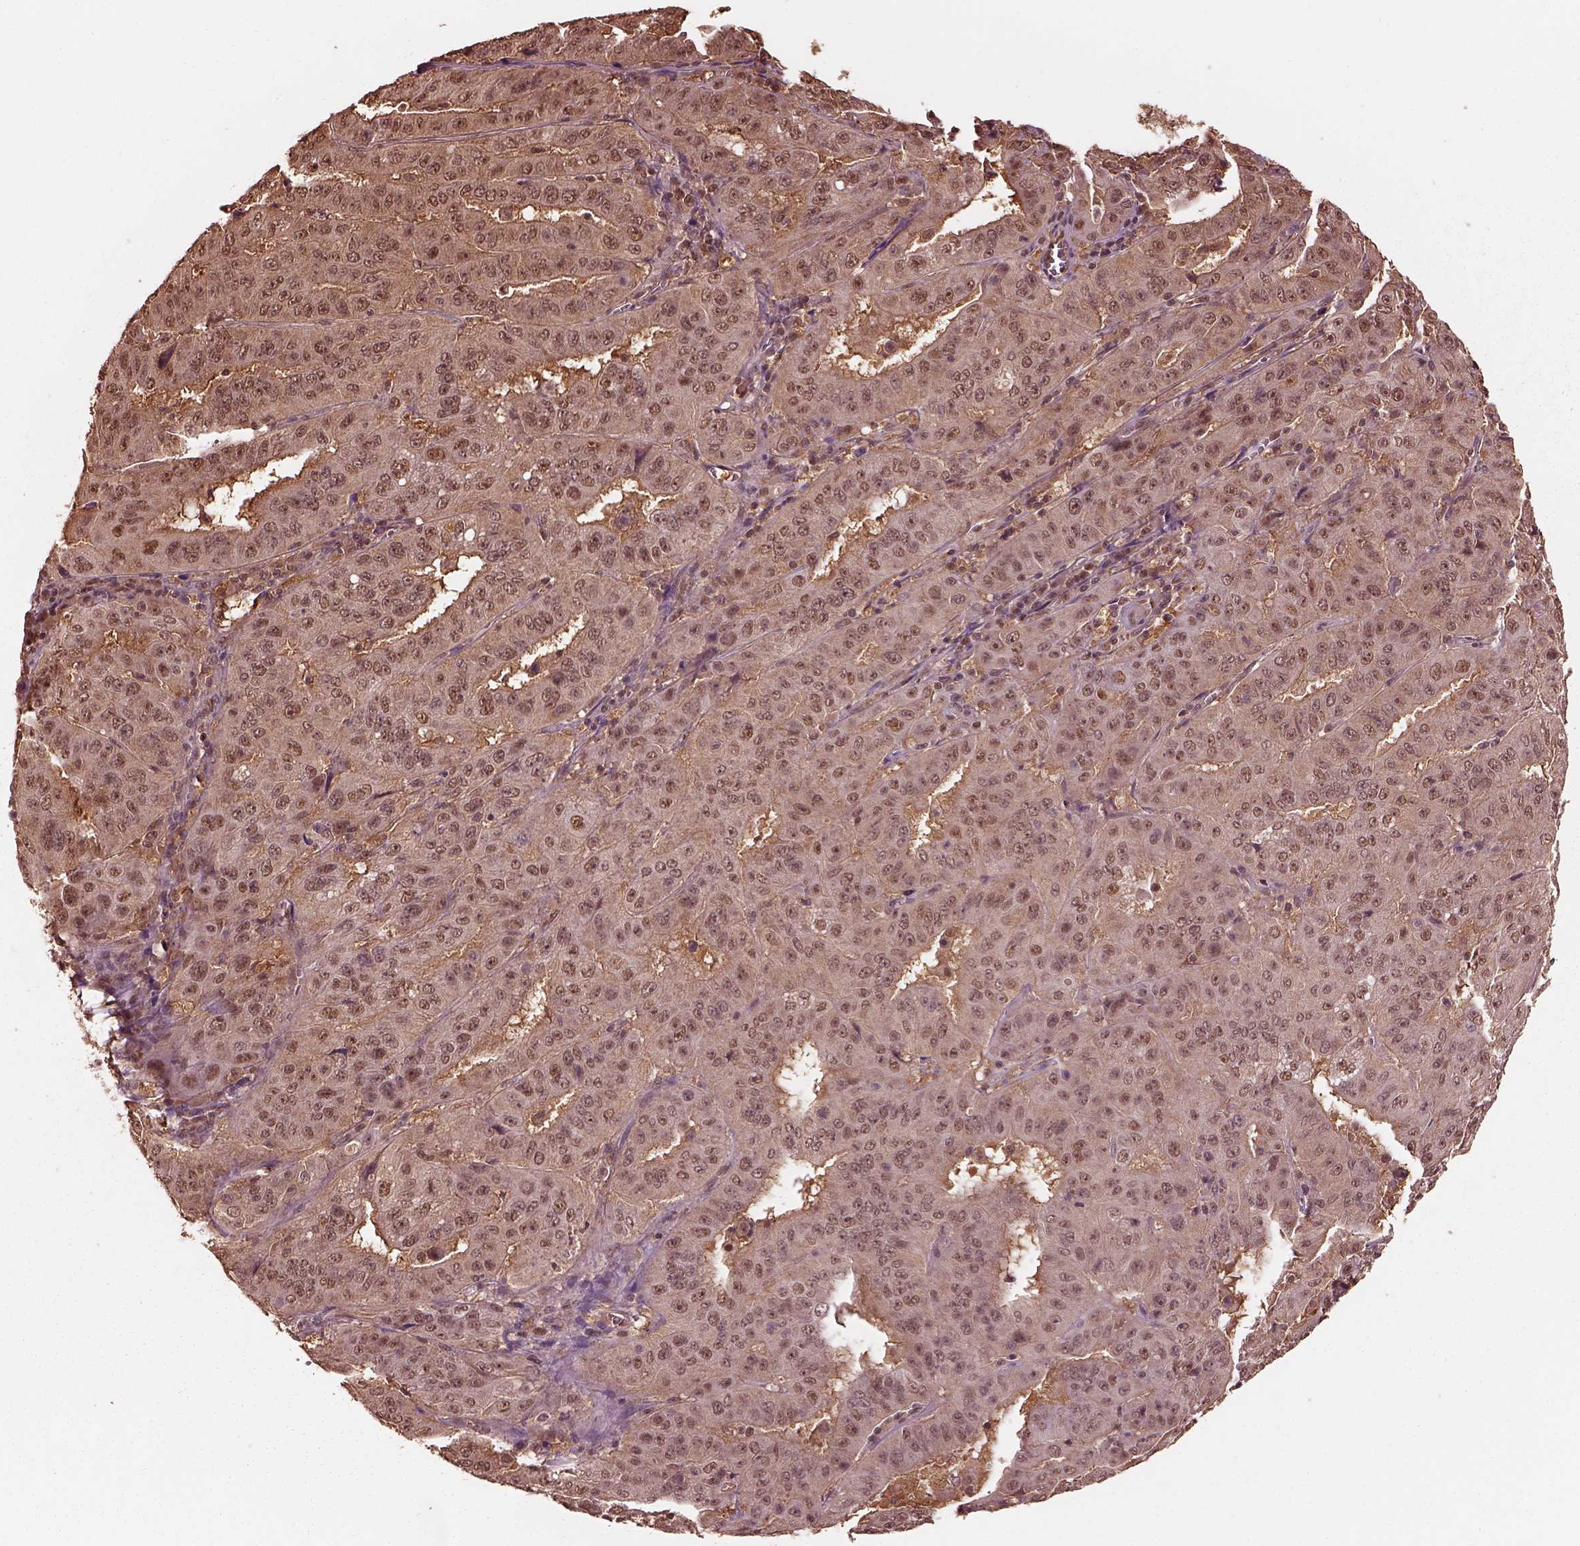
{"staining": {"intensity": "weak", "quantity": ">75%", "location": "cytoplasmic/membranous,nuclear"}, "tissue": "pancreatic cancer", "cell_type": "Tumor cells", "image_type": "cancer", "snomed": [{"axis": "morphology", "description": "Adenocarcinoma, NOS"}, {"axis": "topography", "description": "Pancreas"}], "caption": "Immunohistochemistry (IHC) (DAB (3,3'-diaminobenzidine)) staining of pancreatic cancer (adenocarcinoma) demonstrates weak cytoplasmic/membranous and nuclear protein staining in about >75% of tumor cells.", "gene": "PSMC5", "patient": {"sex": "male", "age": 63}}